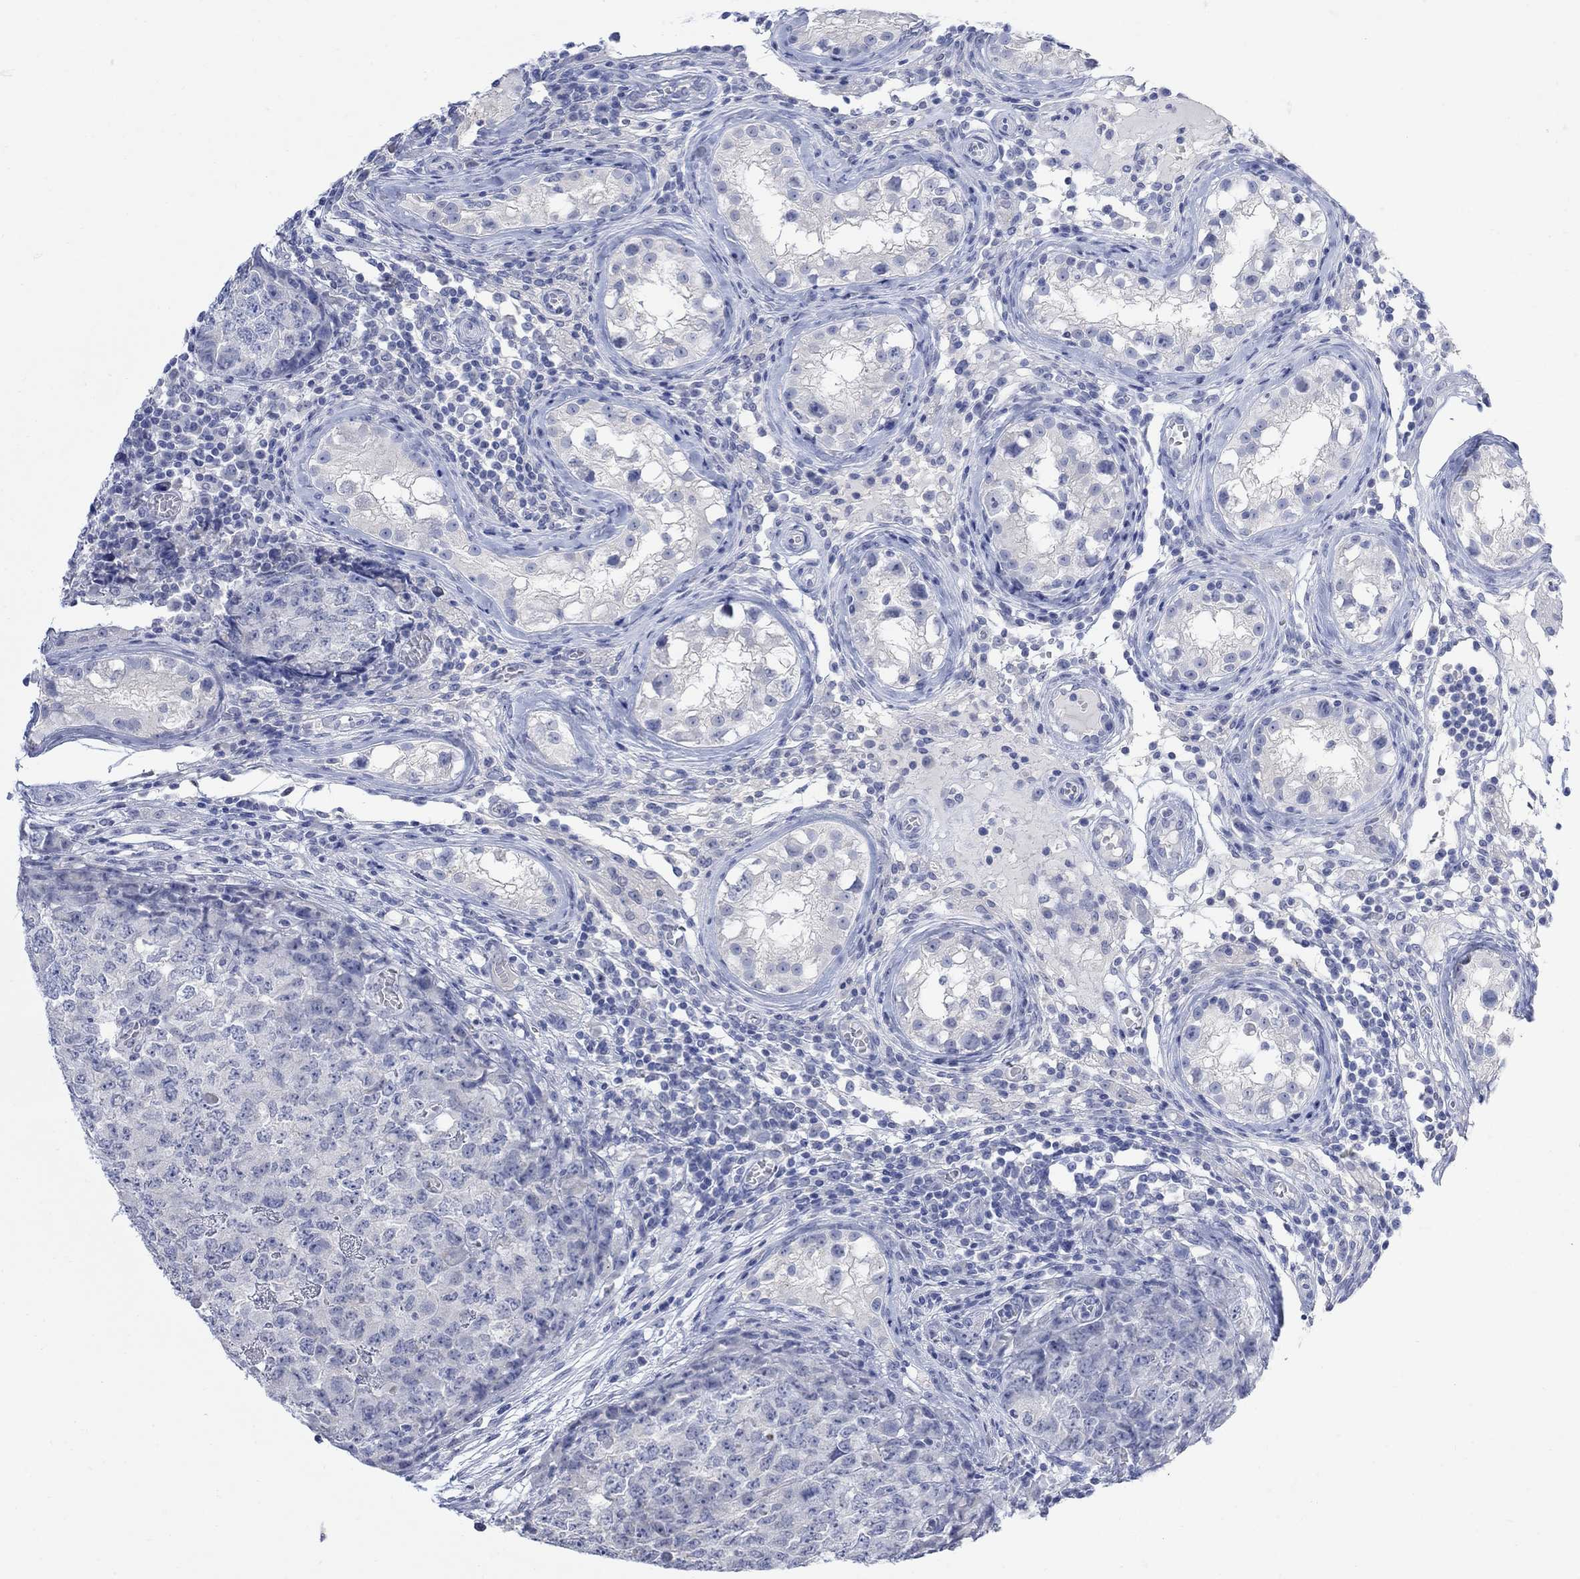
{"staining": {"intensity": "negative", "quantity": "none", "location": "none"}, "tissue": "testis cancer", "cell_type": "Tumor cells", "image_type": "cancer", "snomed": [{"axis": "morphology", "description": "Carcinoma, Embryonal, NOS"}, {"axis": "topography", "description": "Testis"}], "caption": "Immunohistochemistry (IHC) image of neoplastic tissue: embryonal carcinoma (testis) stained with DAB (3,3'-diaminobenzidine) exhibits no significant protein positivity in tumor cells. (DAB immunohistochemistry (IHC) visualized using brightfield microscopy, high magnification).", "gene": "FBP2", "patient": {"sex": "male", "age": 23}}